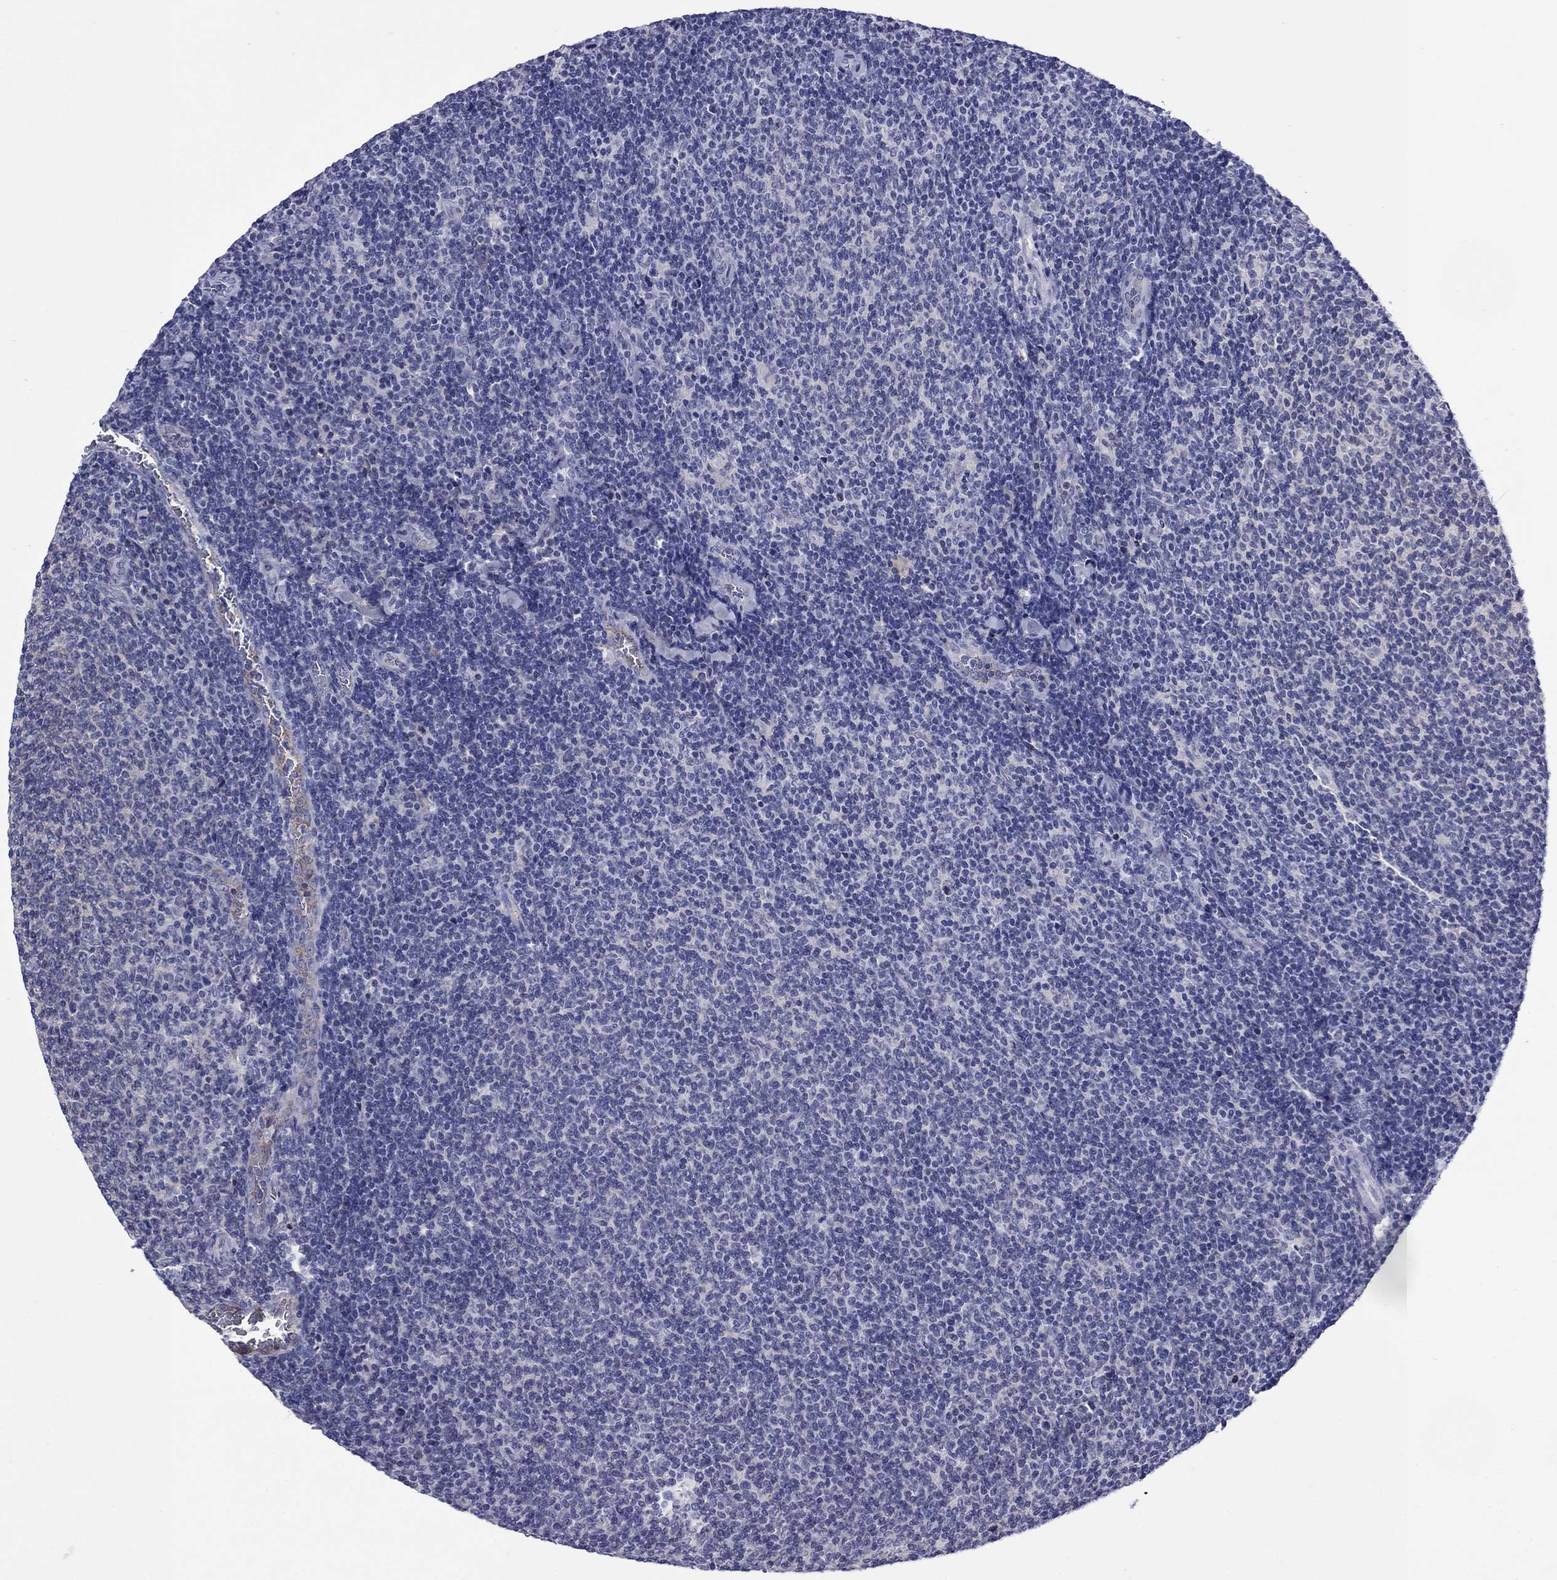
{"staining": {"intensity": "negative", "quantity": "none", "location": "none"}, "tissue": "lymphoma", "cell_type": "Tumor cells", "image_type": "cancer", "snomed": [{"axis": "morphology", "description": "Malignant lymphoma, non-Hodgkin's type, Low grade"}, {"axis": "topography", "description": "Lymph node"}], "caption": "A high-resolution photomicrograph shows IHC staining of lymphoma, which demonstrates no significant positivity in tumor cells. (Stains: DAB (3,3'-diaminobenzidine) IHC with hematoxylin counter stain, Microscopy: brightfield microscopy at high magnification).", "gene": "APOA2", "patient": {"sex": "male", "age": 52}}